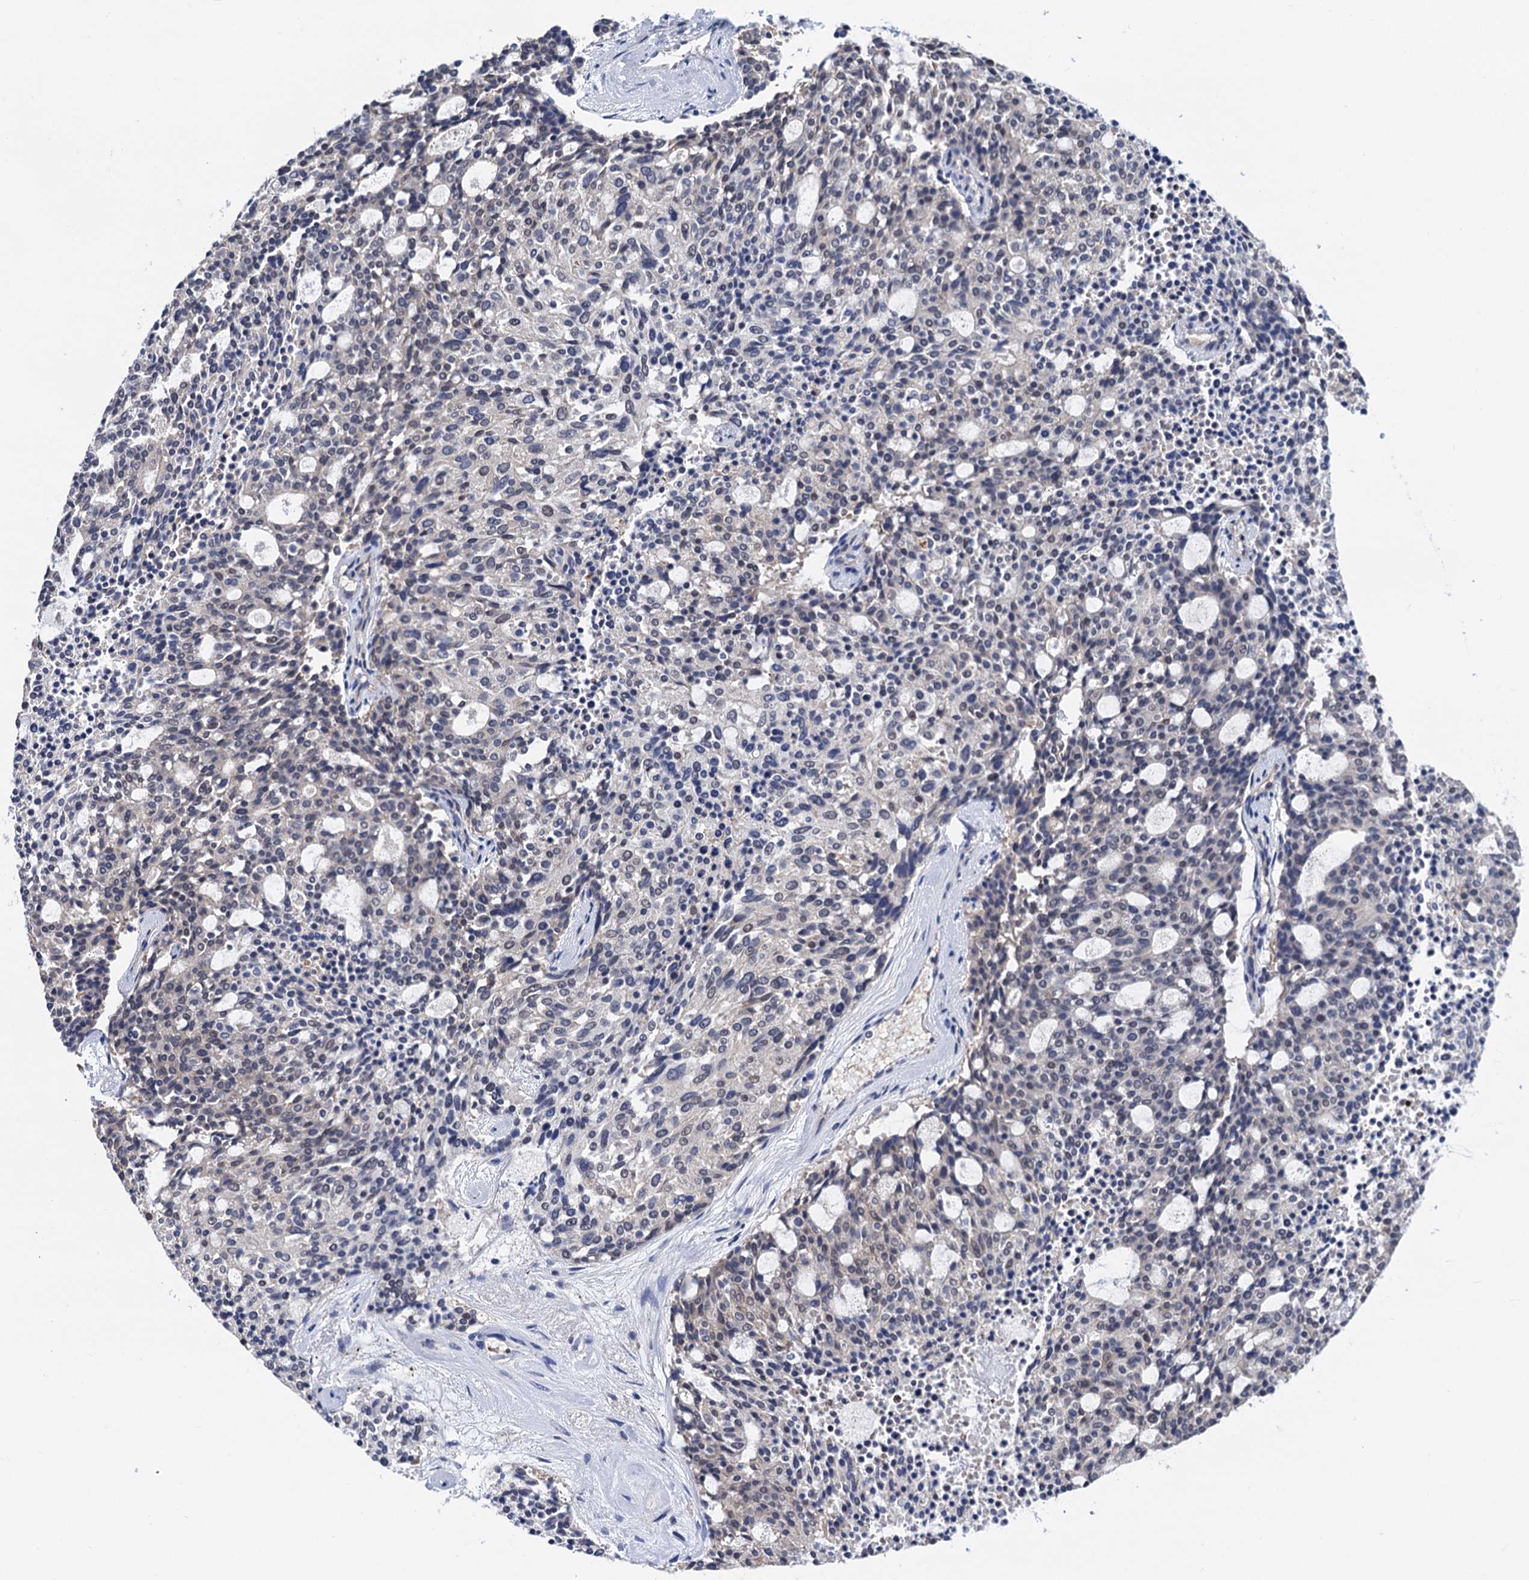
{"staining": {"intensity": "negative", "quantity": "none", "location": "none"}, "tissue": "carcinoid", "cell_type": "Tumor cells", "image_type": "cancer", "snomed": [{"axis": "morphology", "description": "Carcinoid, malignant, NOS"}, {"axis": "topography", "description": "Pancreas"}], "caption": "The IHC photomicrograph has no significant expression in tumor cells of carcinoid tissue.", "gene": "C16orf87", "patient": {"sex": "female", "age": 54}}